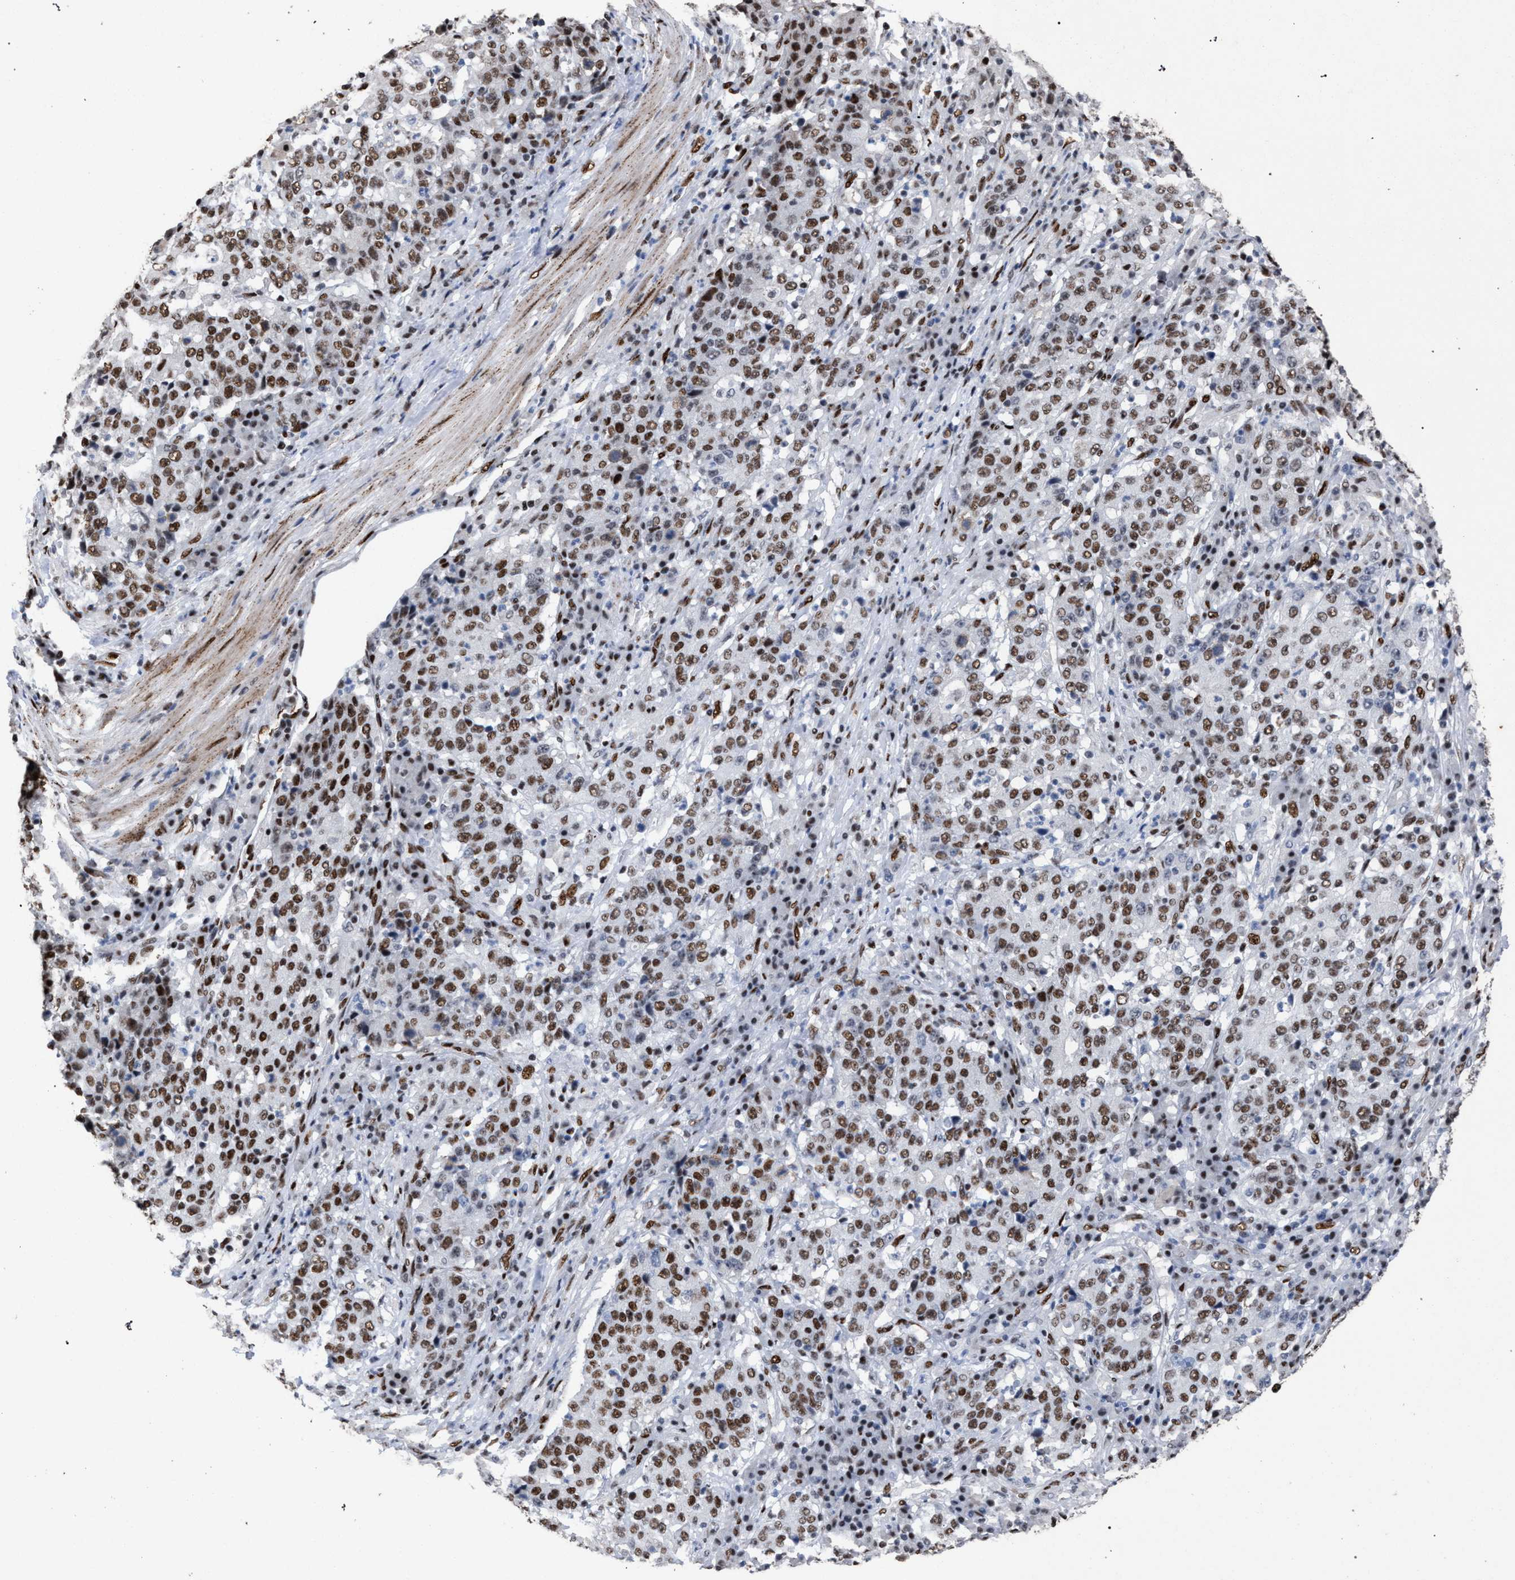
{"staining": {"intensity": "moderate", "quantity": ">75%", "location": "nuclear"}, "tissue": "stomach cancer", "cell_type": "Tumor cells", "image_type": "cancer", "snomed": [{"axis": "morphology", "description": "Adenocarcinoma, NOS"}, {"axis": "topography", "description": "Stomach"}], "caption": "Immunohistochemistry (IHC) of human stomach cancer reveals medium levels of moderate nuclear expression in approximately >75% of tumor cells. Nuclei are stained in blue.", "gene": "TP53BP1", "patient": {"sex": "male", "age": 59}}